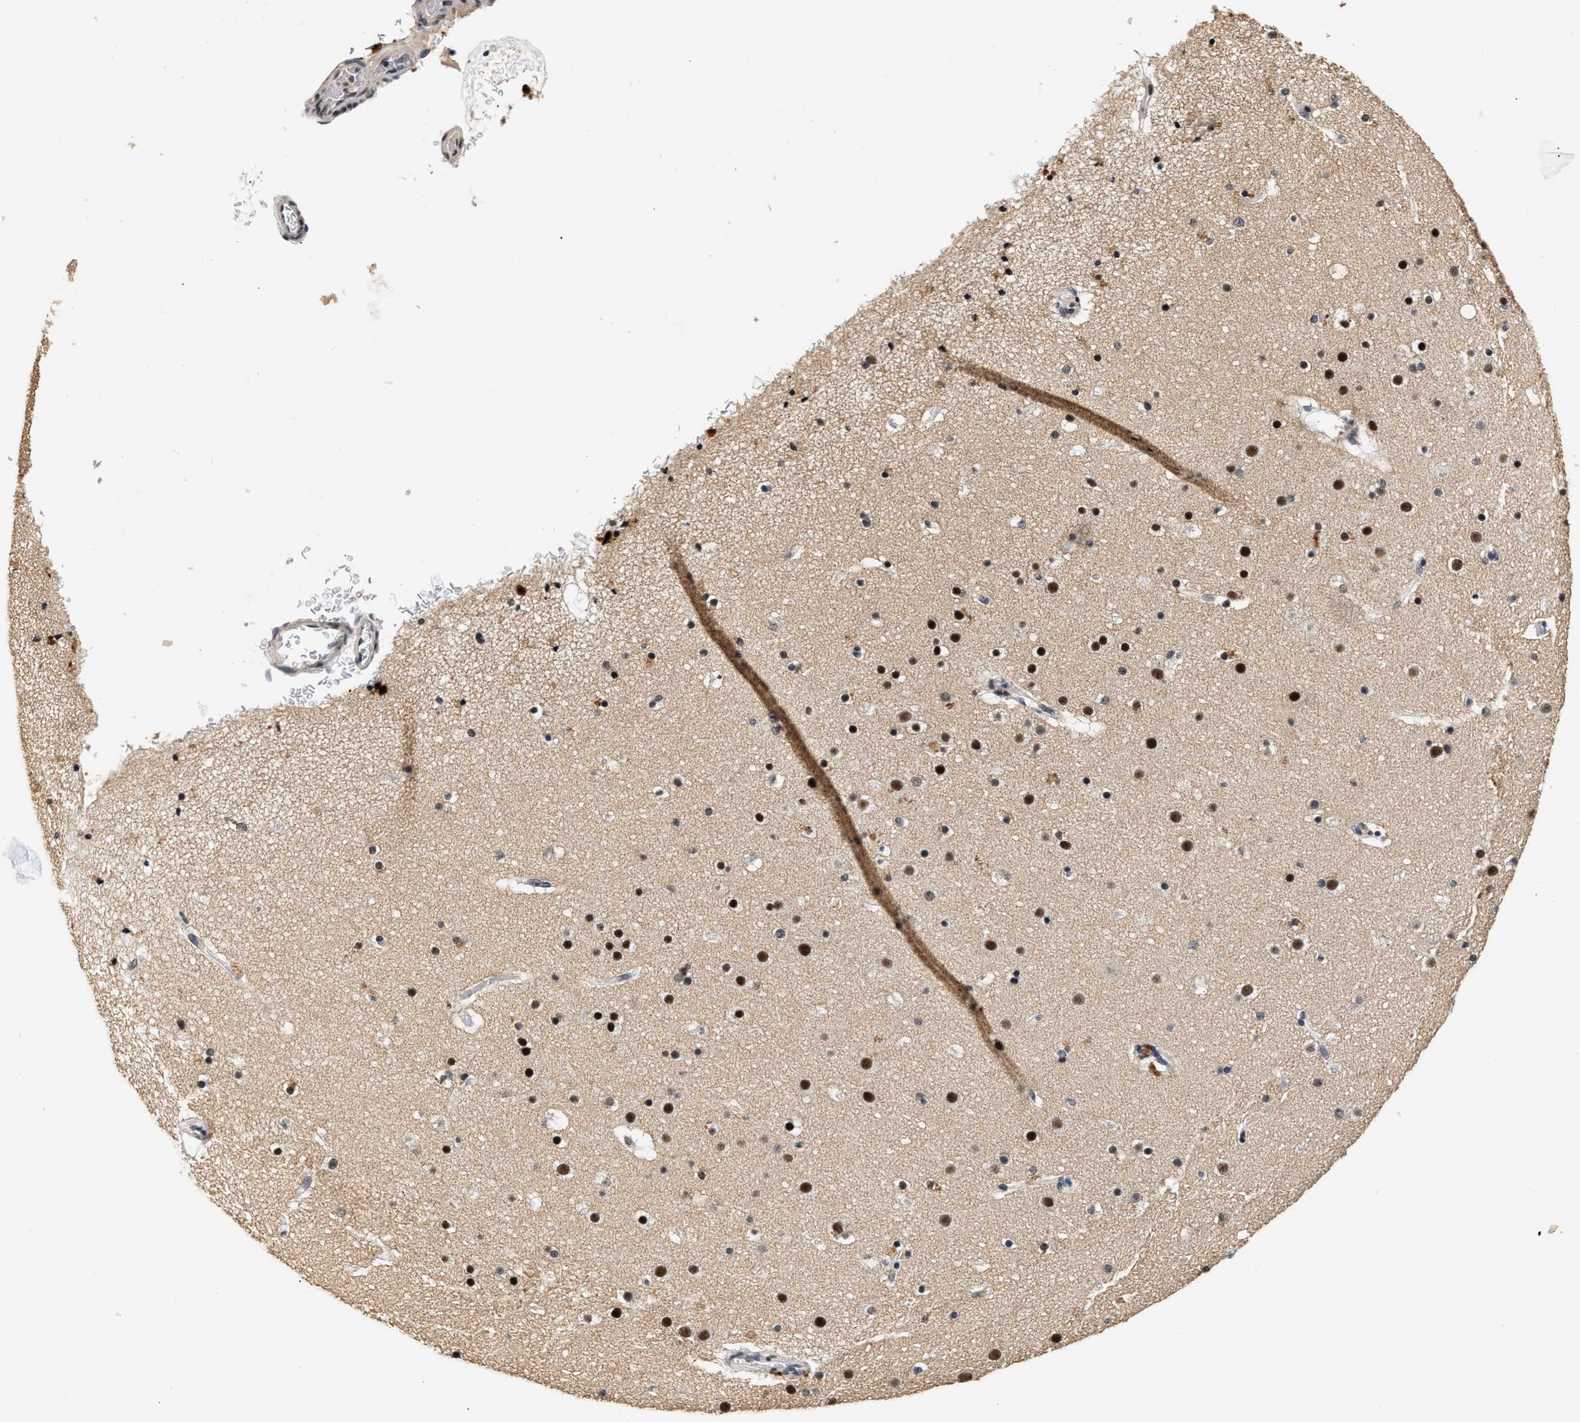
{"staining": {"intensity": "negative", "quantity": "none", "location": "none"}, "tissue": "cerebral cortex", "cell_type": "Endothelial cells", "image_type": "normal", "snomed": [{"axis": "morphology", "description": "Normal tissue, NOS"}, {"axis": "topography", "description": "Cerebral cortex"}], "caption": "Immunohistochemical staining of normal cerebral cortex displays no significant staining in endothelial cells.", "gene": "THOC1", "patient": {"sex": "male", "age": 57}}